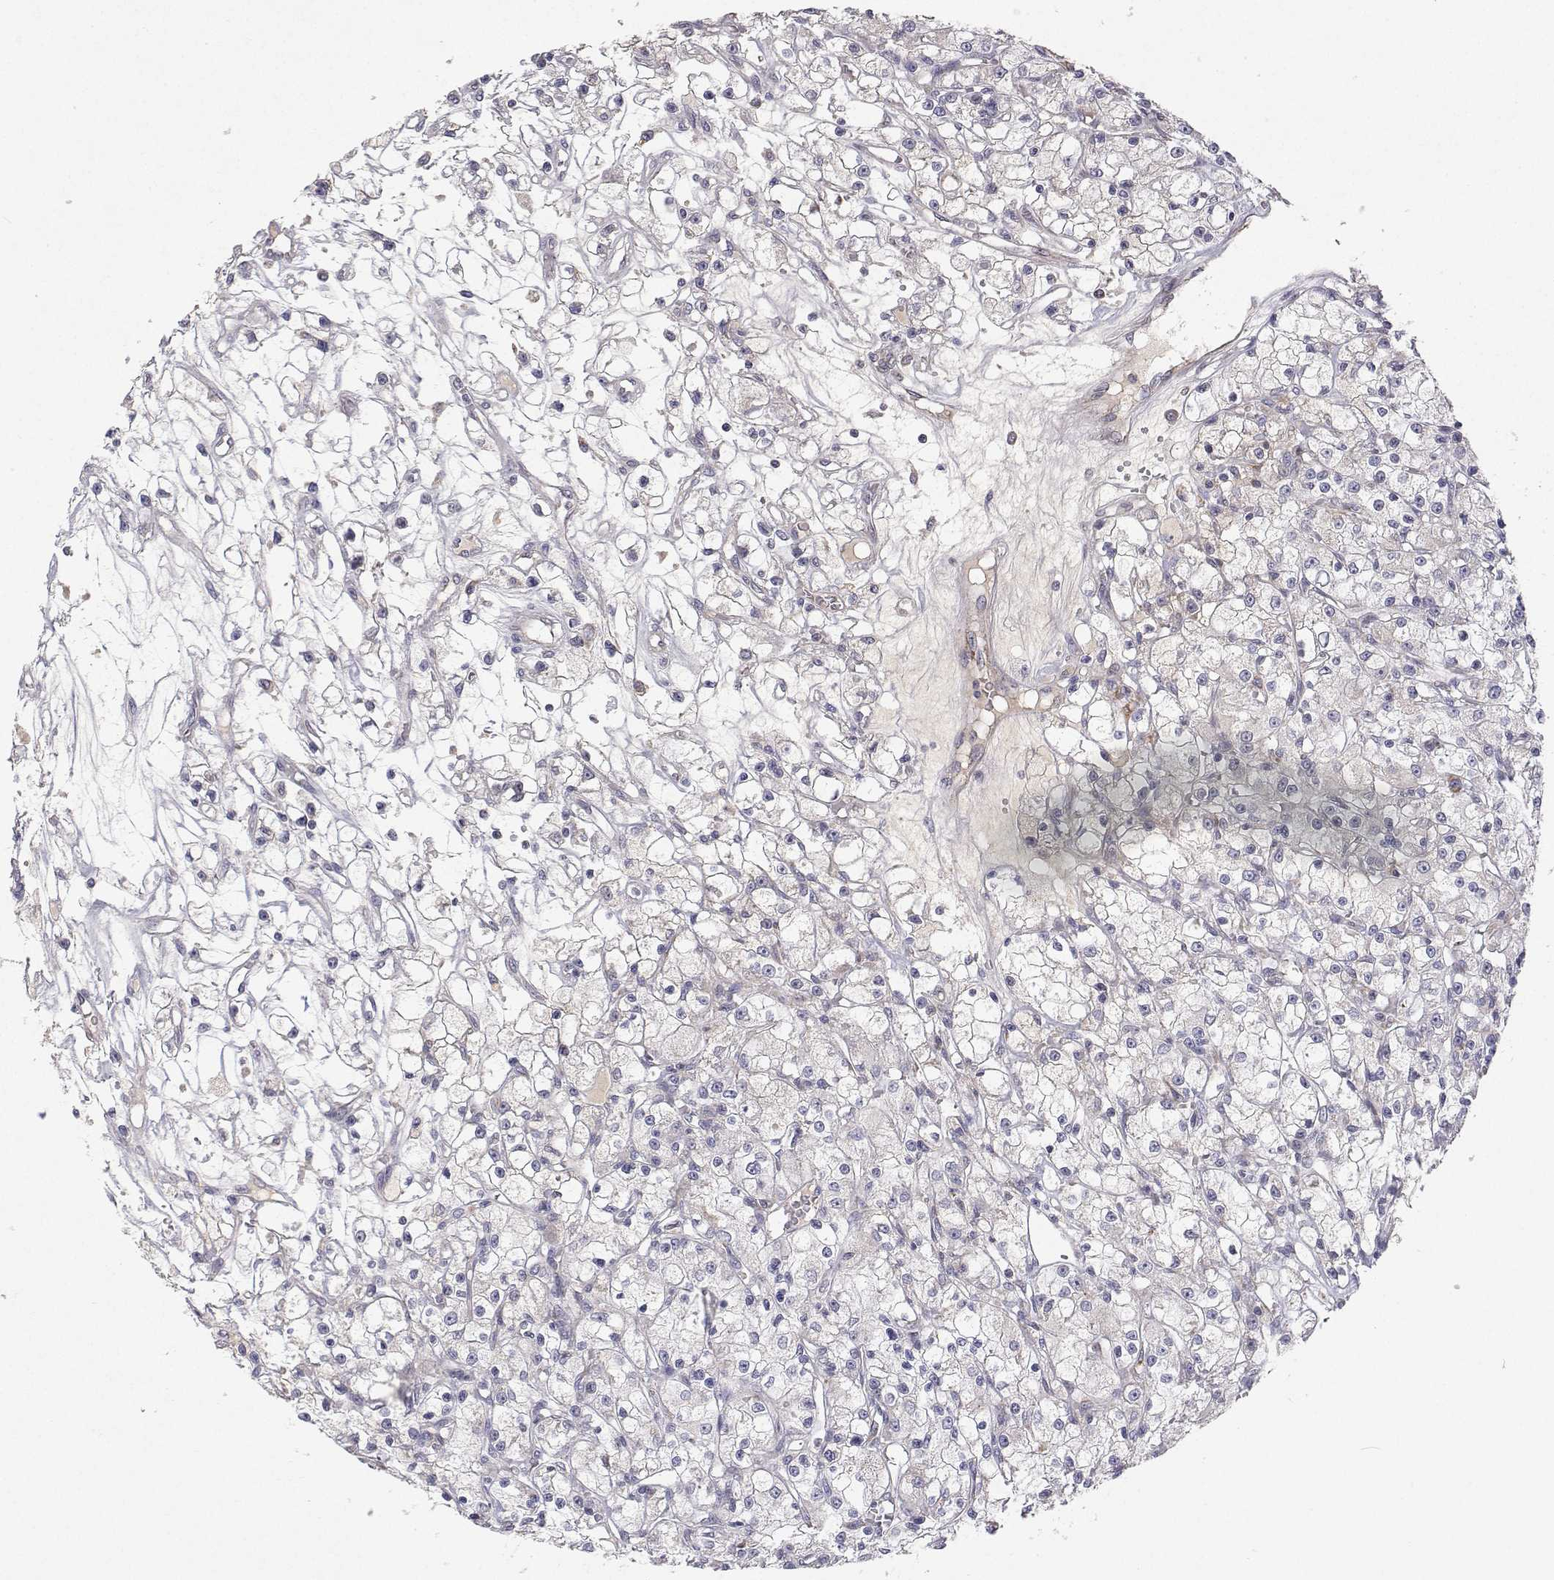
{"staining": {"intensity": "negative", "quantity": "none", "location": "none"}, "tissue": "renal cancer", "cell_type": "Tumor cells", "image_type": "cancer", "snomed": [{"axis": "morphology", "description": "Adenocarcinoma, NOS"}, {"axis": "topography", "description": "Kidney"}], "caption": "IHC micrograph of neoplastic tissue: human renal cancer stained with DAB exhibits no significant protein positivity in tumor cells.", "gene": "MRPL3", "patient": {"sex": "female", "age": 59}}